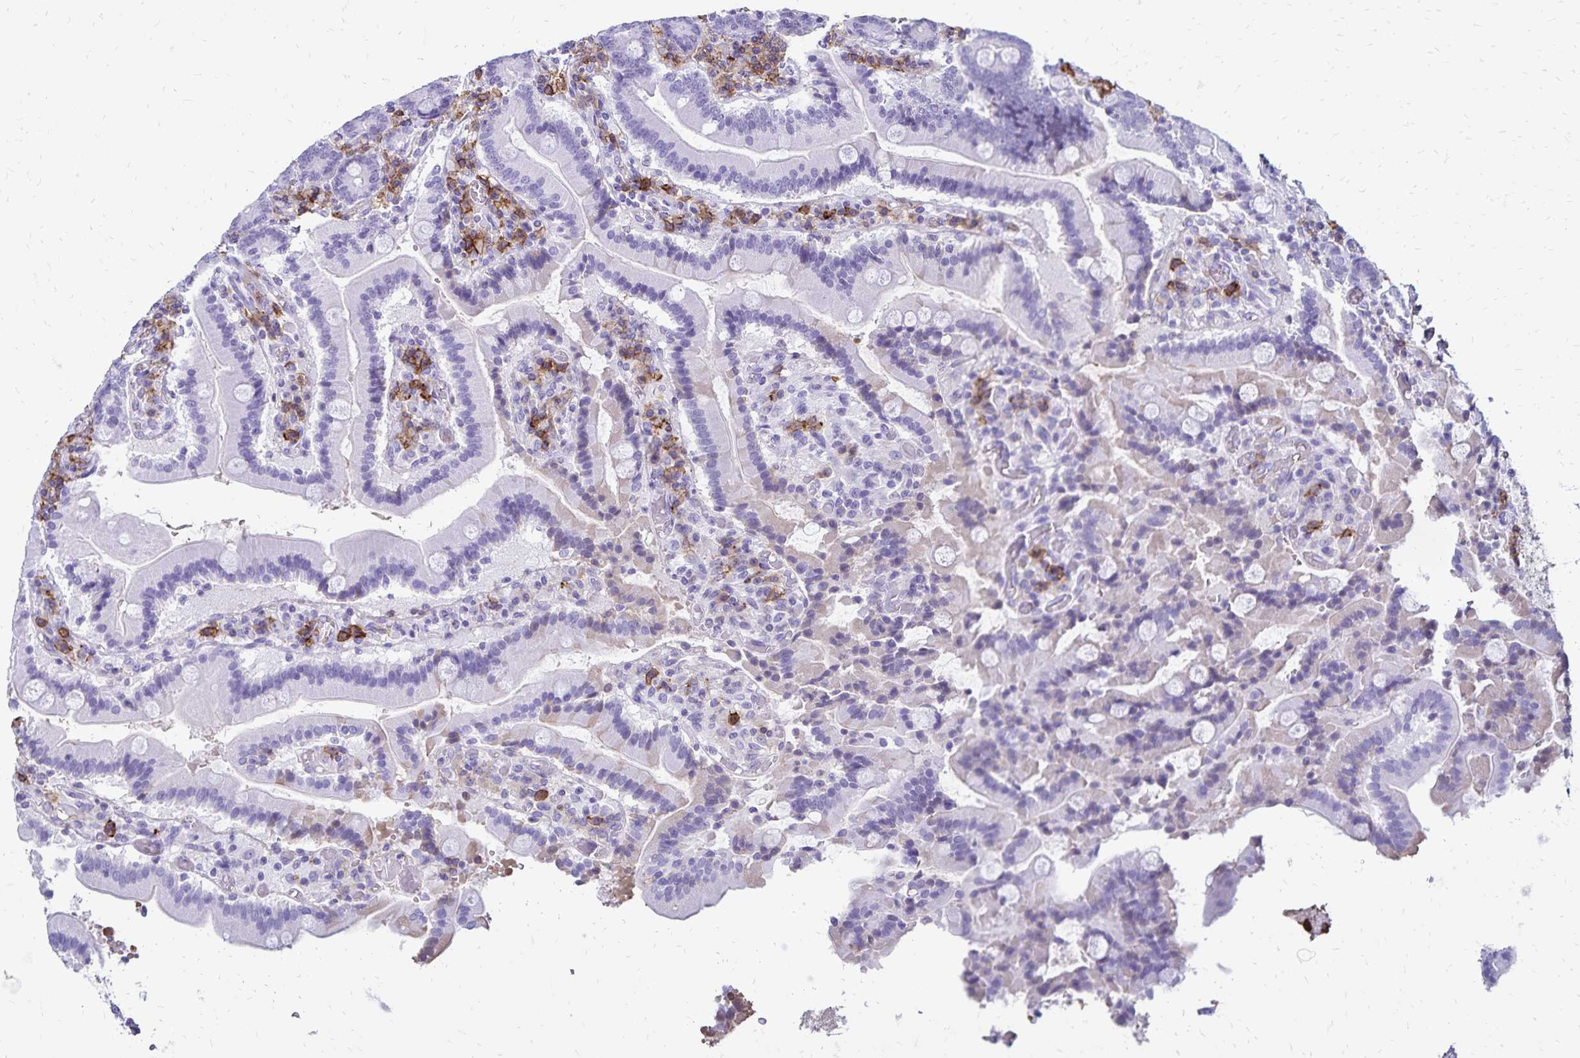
{"staining": {"intensity": "negative", "quantity": "none", "location": "none"}, "tissue": "duodenum", "cell_type": "Glandular cells", "image_type": "normal", "snomed": [{"axis": "morphology", "description": "Normal tissue, NOS"}, {"axis": "topography", "description": "Duodenum"}], "caption": "Duodenum was stained to show a protein in brown. There is no significant staining in glandular cells. (DAB immunohistochemistry, high magnification).", "gene": "CD27", "patient": {"sex": "female", "age": 62}}